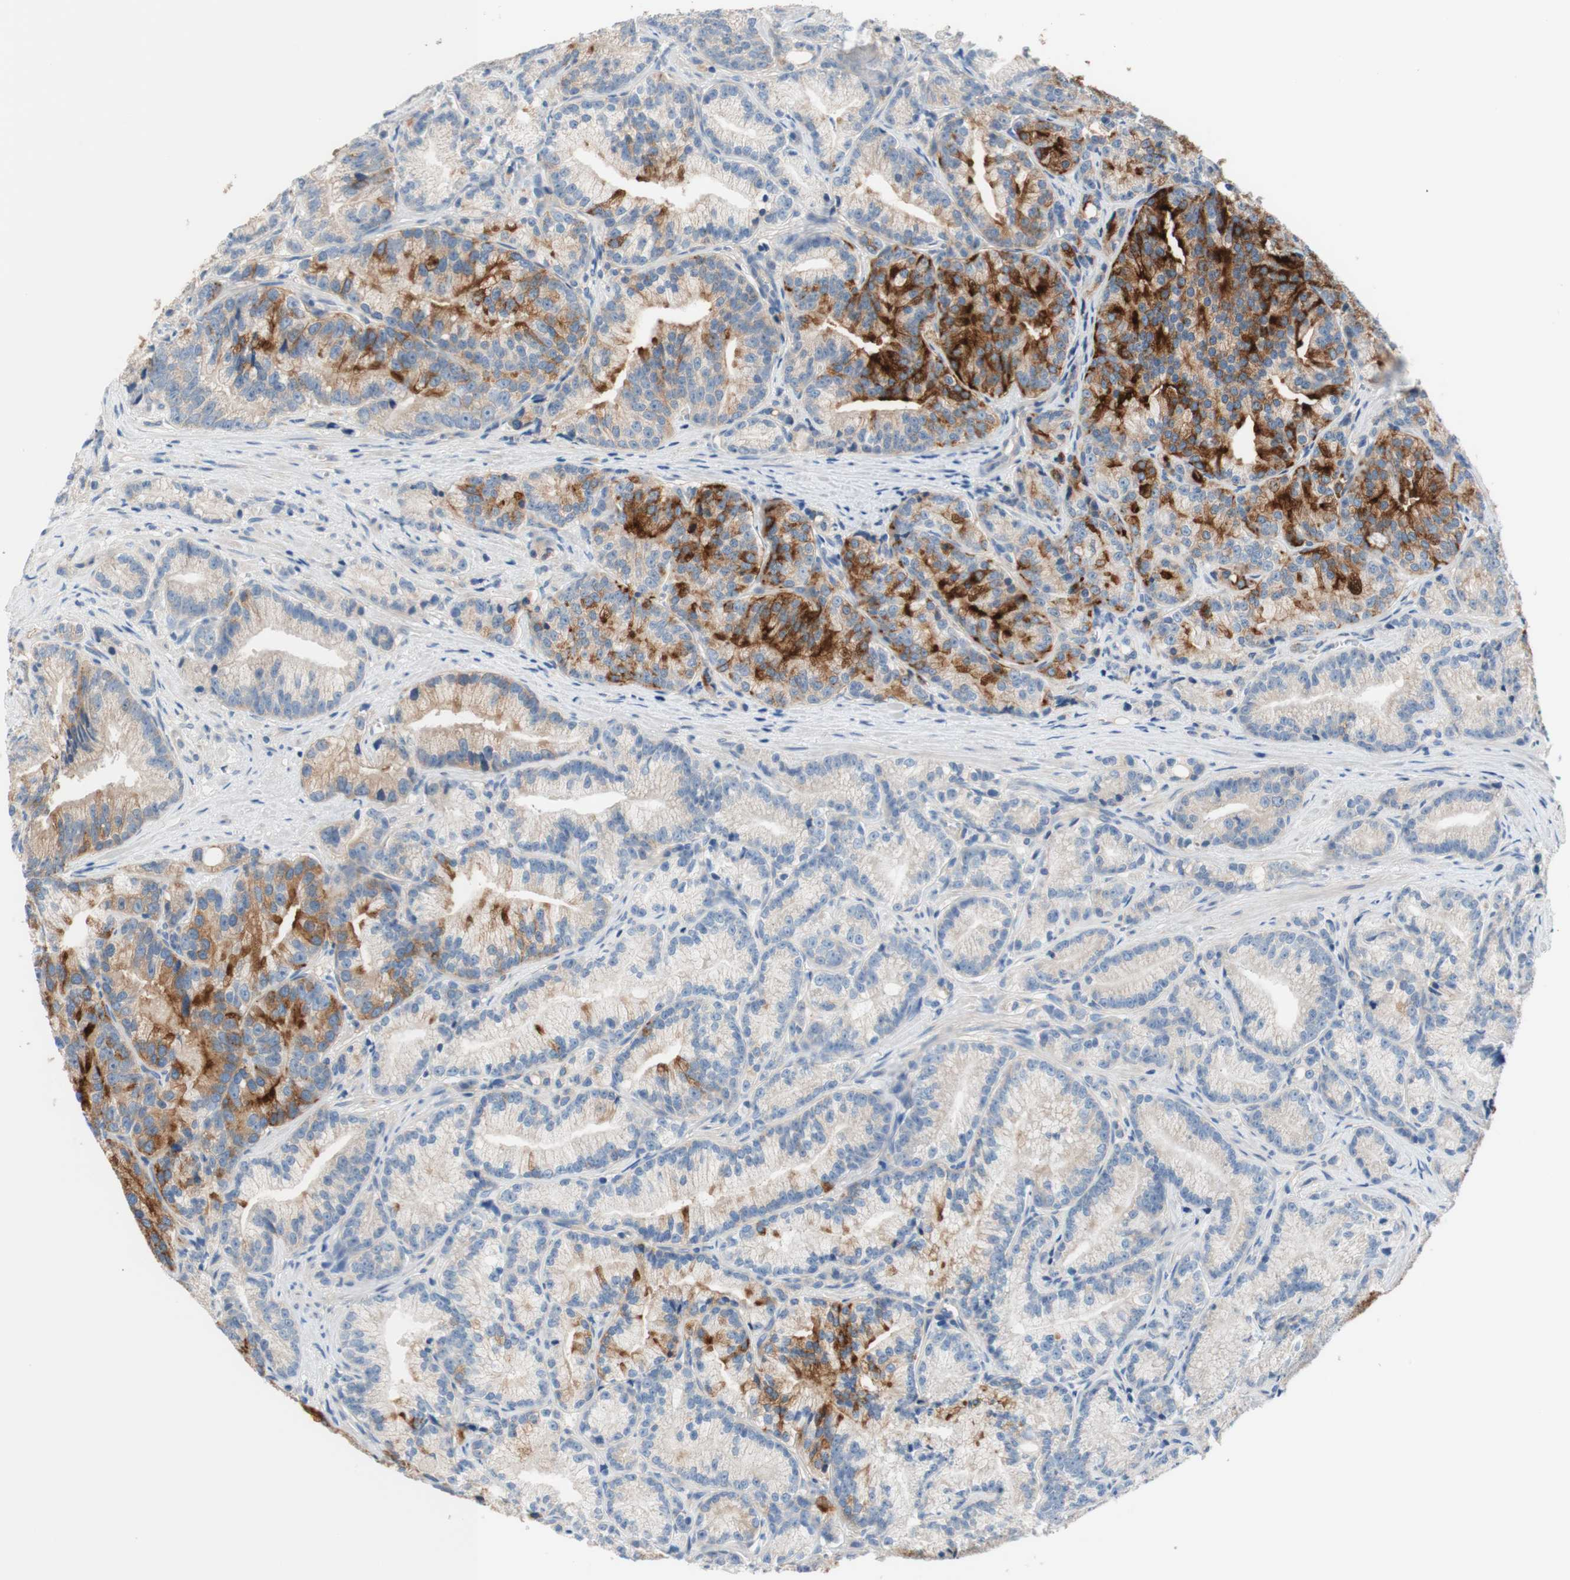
{"staining": {"intensity": "strong", "quantity": "25%-75%", "location": "cytoplasmic/membranous"}, "tissue": "prostate cancer", "cell_type": "Tumor cells", "image_type": "cancer", "snomed": [{"axis": "morphology", "description": "Adenocarcinoma, Low grade"}, {"axis": "topography", "description": "Prostate"}], "caption": "Strong cytoplasmic/membranous staining is present in approximately 25%-75% of tumor cells in prostate cancer (adenocarcinoma (low-grade)). (Brightfield microscopy of DAB IHC at high magnification).", "gene": "F3", "patient": {"sex": "male", "age": 89}}